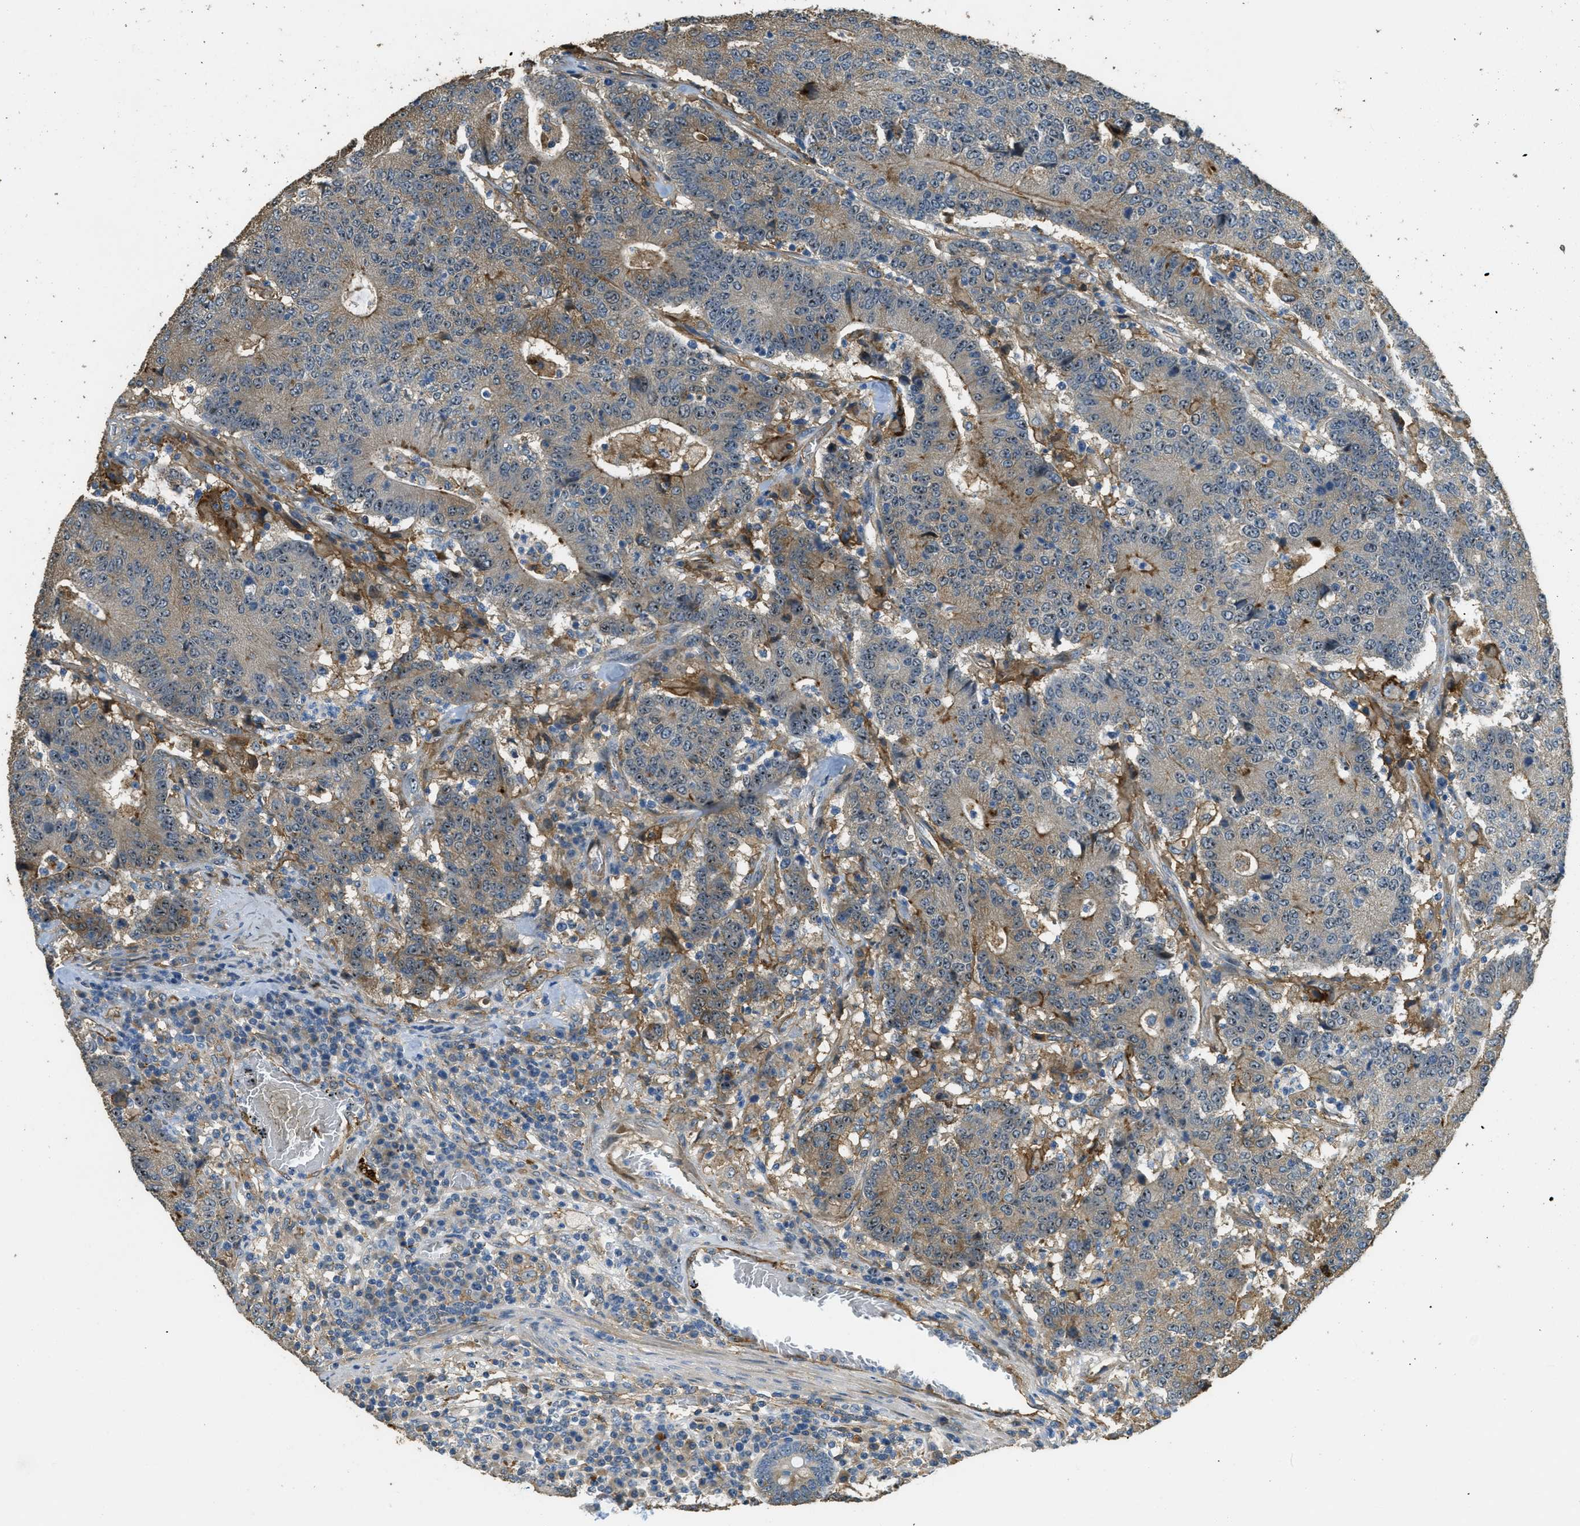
{"staining": {"intensity": "moderate", "quantity": ">75%", "location": "cytoplasmic/membranous,nuclear"}, "tissue": "colorectal cancer", "cell_type": "Tumor cells", "image_type": "cancer", "snomed": [{"axis": "morphology", "description": "Normal tissue, NOS"}, {"axis": "morphology", "description": "Adenocarcinoma, NOS"}, {"axis": "topography", "description": "Colon"}], "caption": "DAB (3,3'-diaminobenzidine) immunohistochemical staining of human colorectal cancer (adenocarcinoma) demonstrates moderate cytoplasmic/membranous and nuclear protein expression in about >75% of tumor cells.", "gene": "OSMR", "patient": {"sex": "female", "age": 75}}